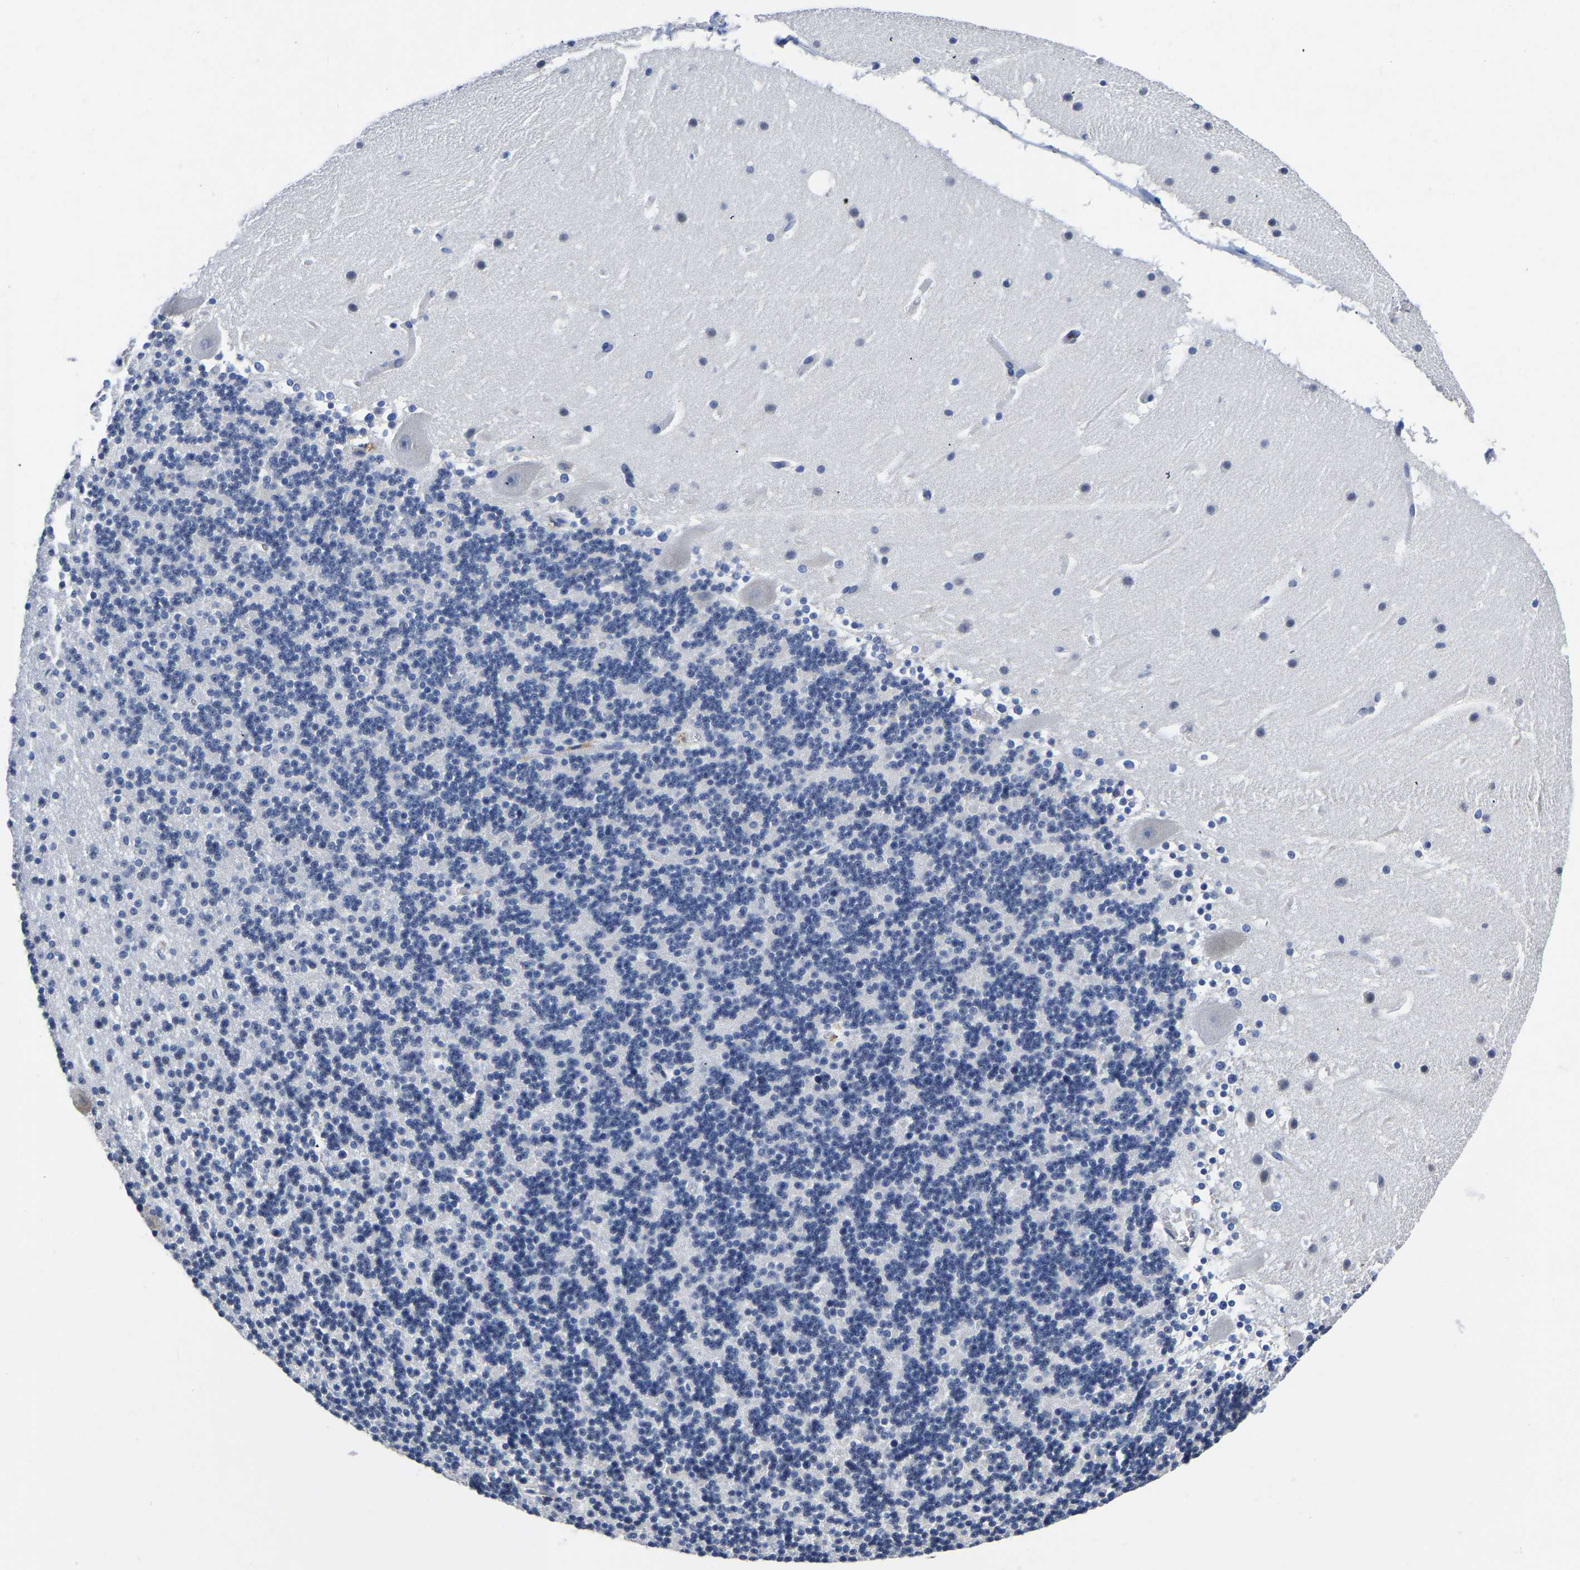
{"staining": {"intensity": "negative", "quantity": "none", "location": "none"}, "tissue": "cerebellum", "cell_type": "Cells in granular layer", "image_type": "normal", "snomed": [{"axis": "morphology", "description": "Normal tissue, NOS"}, {"axis": "topography", "description": "Cerebellum"}], "caption": "Cells in granular layer show no significant protein expression in benign cerebellum. The staining was performed using DAB (3,3'-diaminobenzidine) to visualize the protein expression in brown, while the nuclei were stained in blue with hematoxylin (Magnification: 20x).", "gene": "FGD5", "patient": {"sex": "male", "age": 45}}